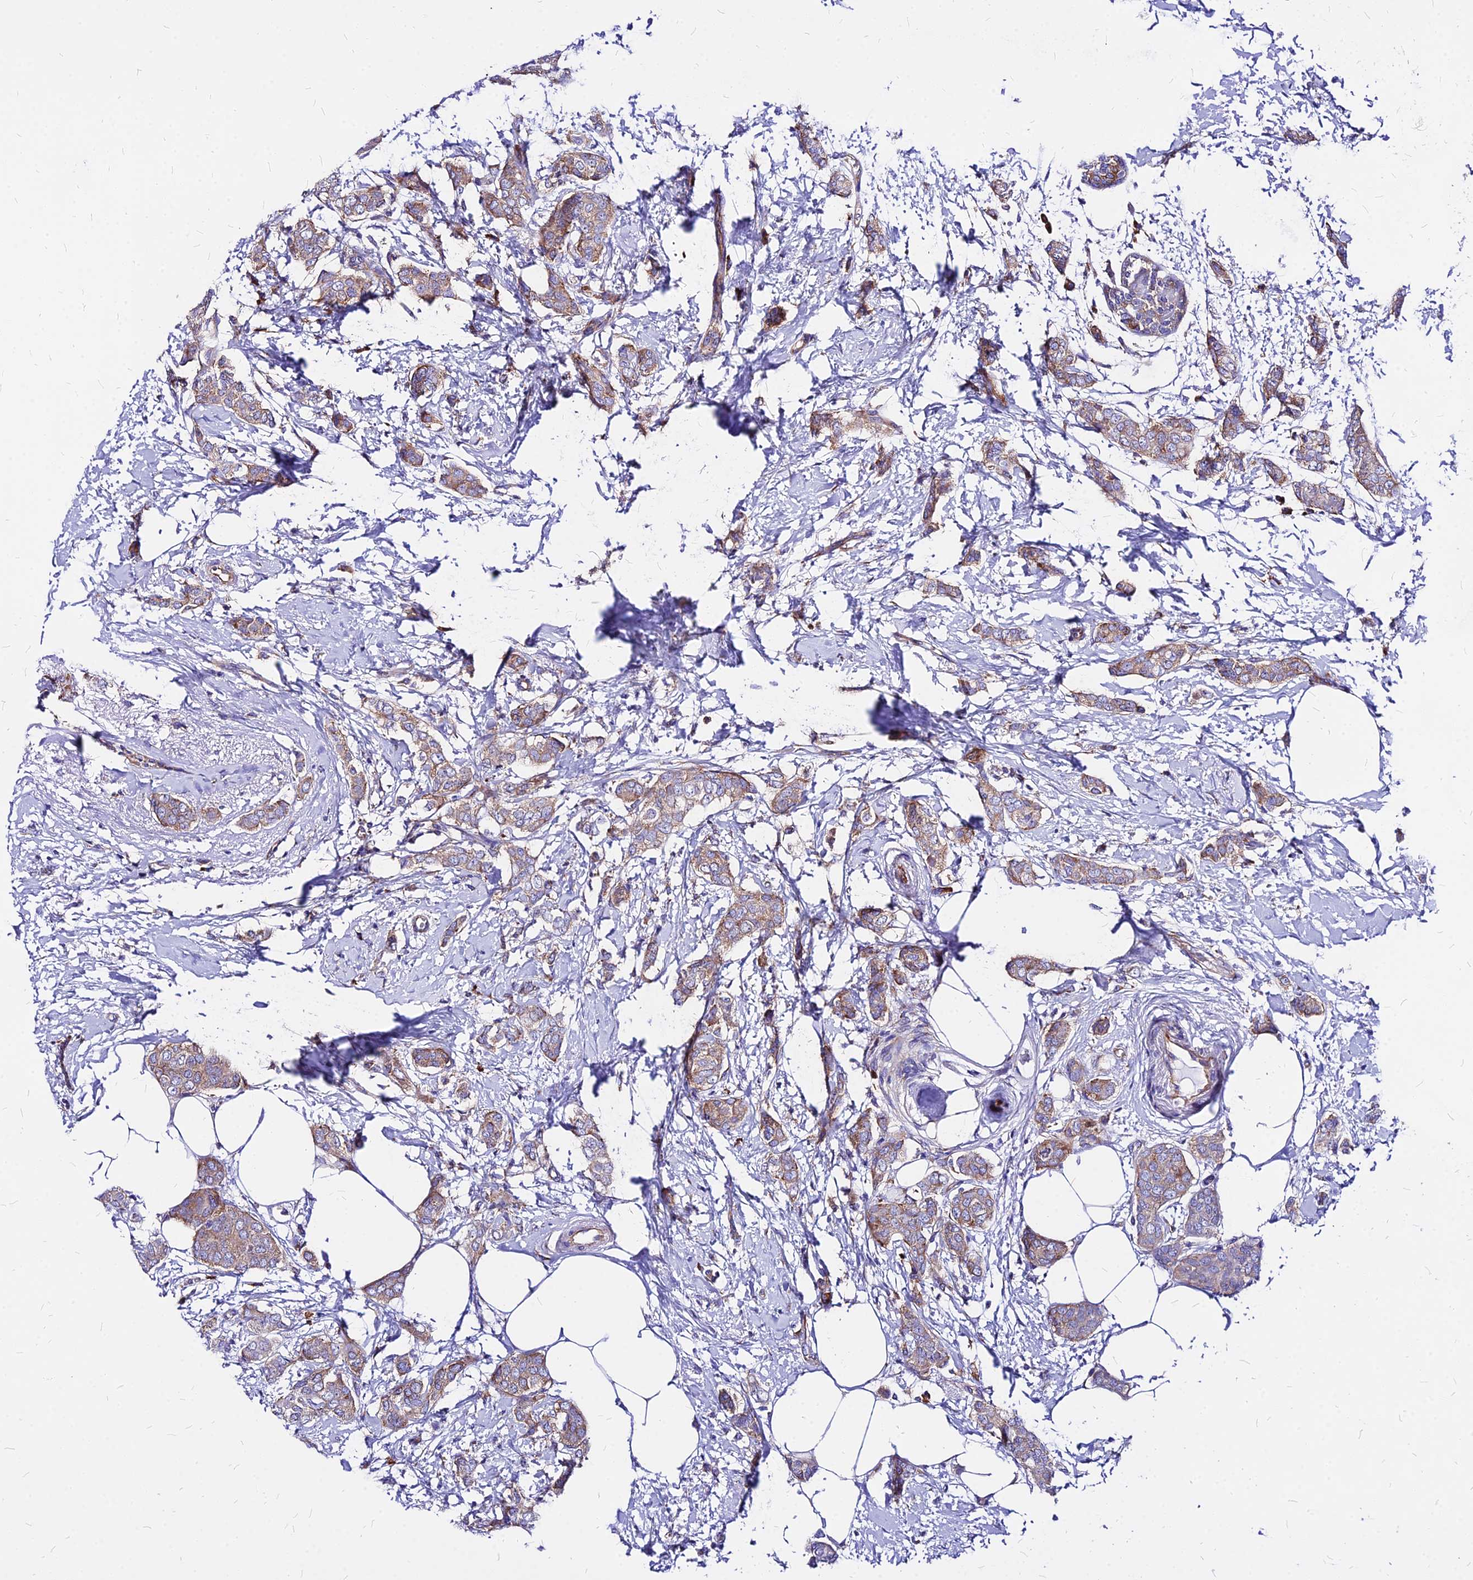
{"staining": {"intensity": "moderate", "quantity": ">75%", "location": "cytoplasmic/membranous"}, "tissue": "breast cancer", "cell_type": "Tumor cells", "image_type": "cancer", "snomed": [{"axis": "morphology", "description": "Duct carcinoma"}, {"axis": "topography", "description": "Breast"}], "caption": "Intraductal carcinoma (breast) tissue reveals moderate cytoplasmic/membranous expression in about >75% of tumor cells, visualized by immunohistochemistry.", "gene": "RPL19", "patient": {"sex": "female", "age": 72}}